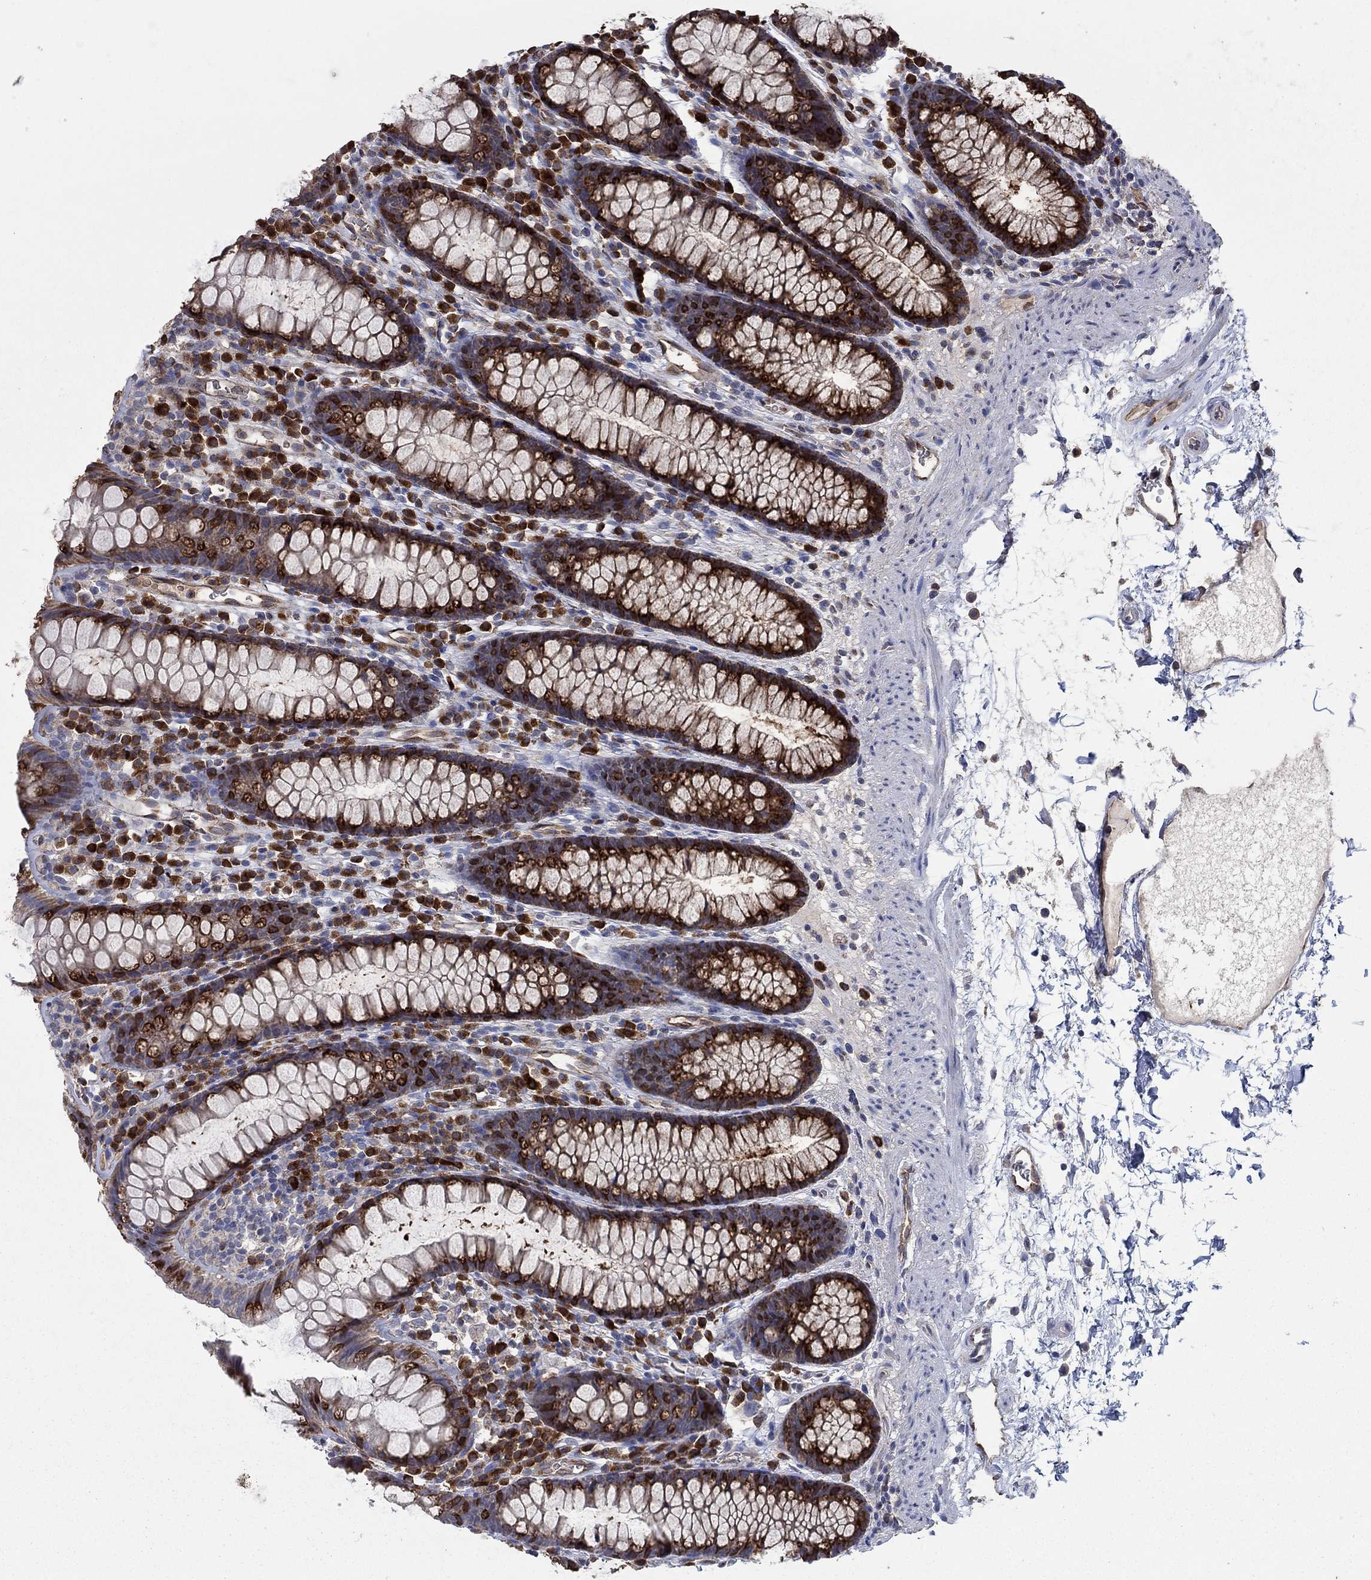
{"staining": {"intensity": "negative", "quantity": "none", "location": "none"}, "tissue": "colon", "cell_type": "Endothelial cells", "image_type": "normal", "snomed": [{"axis": "morphology", "description": "Normal tissue, NOS"}, {"axis": "topography", "description": "Colon"}], "caption": "Immunohistochemical staining of benign colon displays no significant expression in endothelial cells.", "gene": "HID1", "patient": {"sex": "male", "age": 76}}